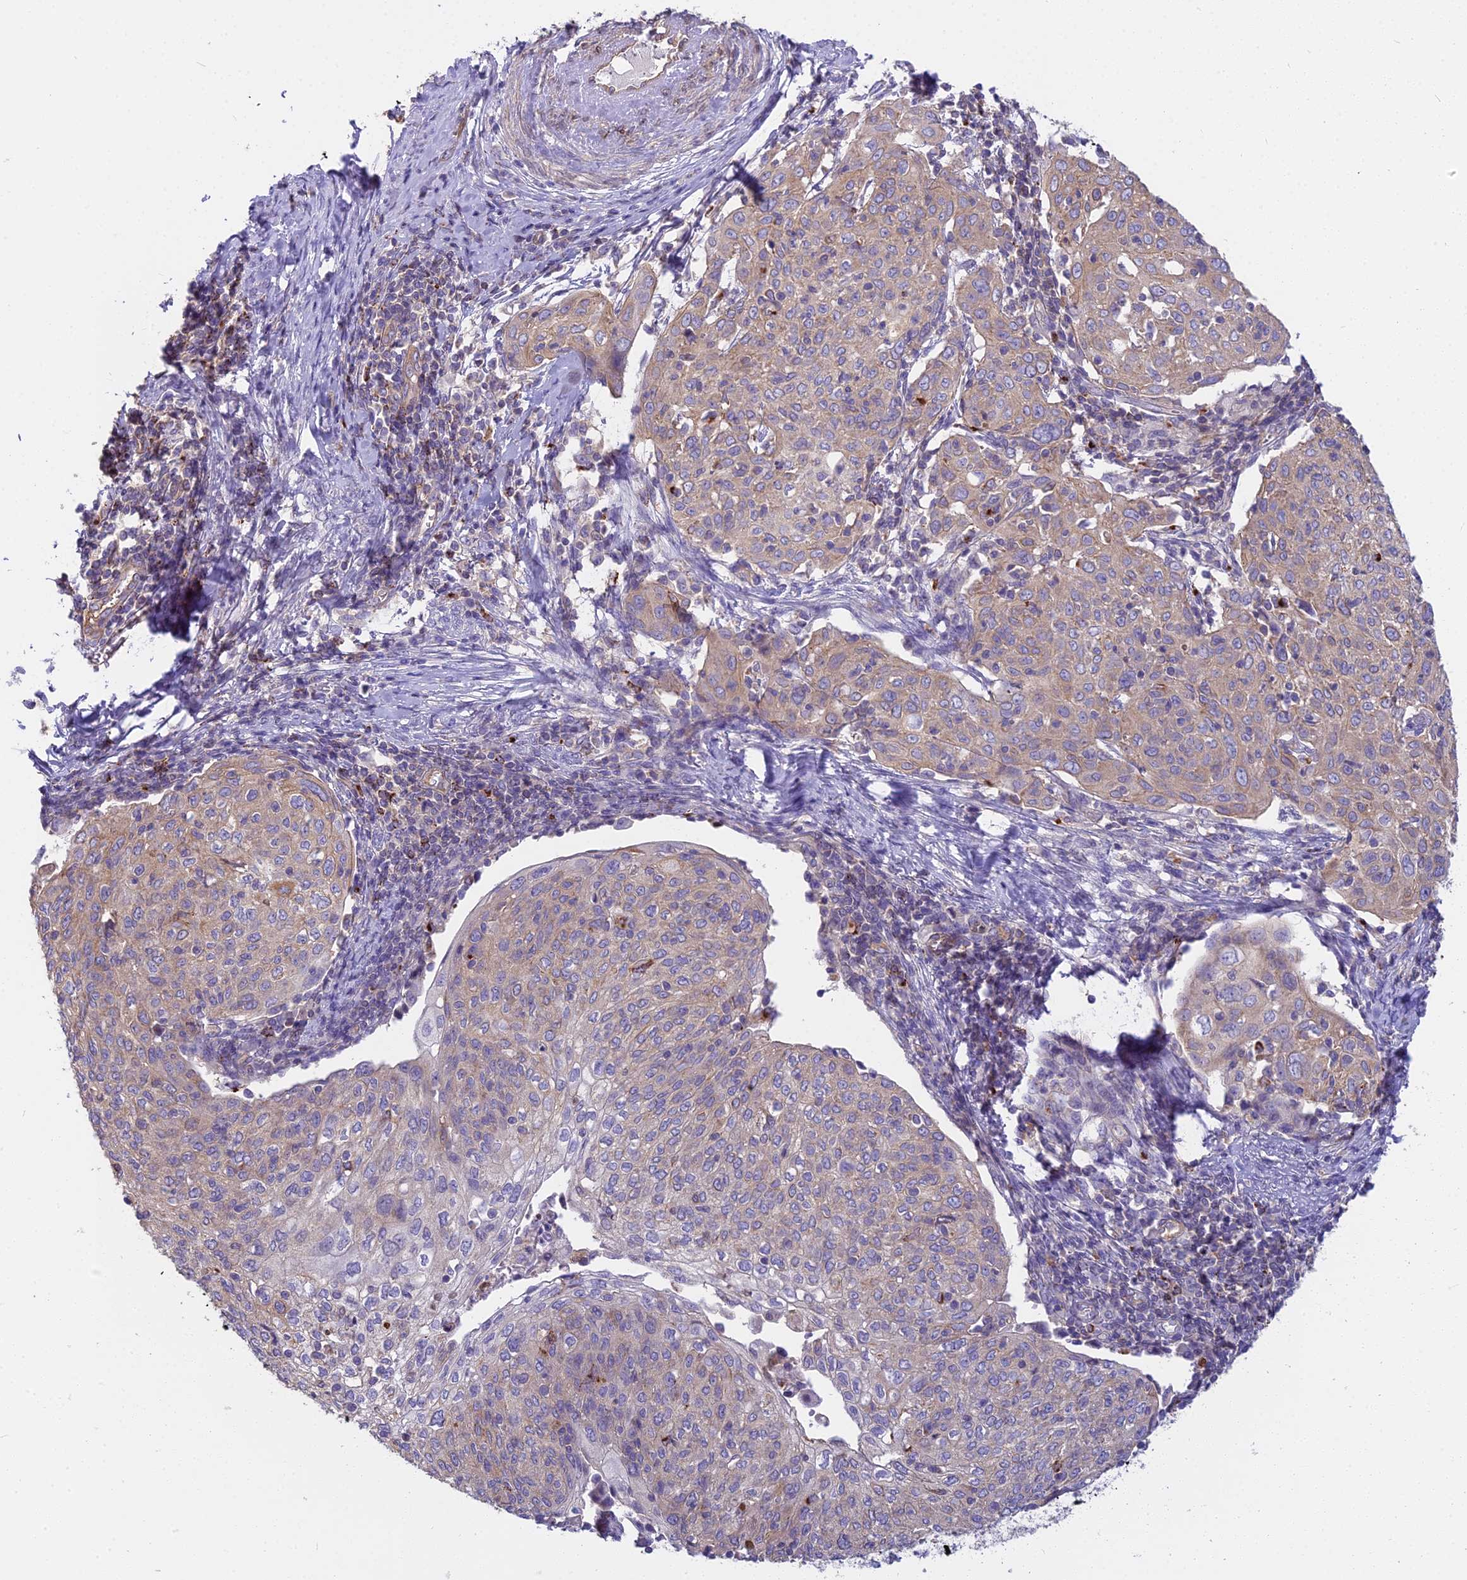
{"staining": {"intensity": "weak", "quantity": ">75%", "location": "cytoplasmic/membranous"}, "tissue": "cervical cancer", "cell_type": "Tumor cells", "image_type": "cancer", "snomed": [{"axis": "morphology", "description": "Squamous cell carcinoma, NOS"}, {"axis": "topography", "description": "Cervix"}], "caption": "A low amount of weak cytoplasmic/membranous positivity is appreciated in approximately >75% of tumor cells in squamous cell carcinoma (cervical) tissue. (Brightfield microscopy of DAB IHC at high magnification).", "gene": "HLA-DOA", "patient": {"sex": "female", "age": 67}}